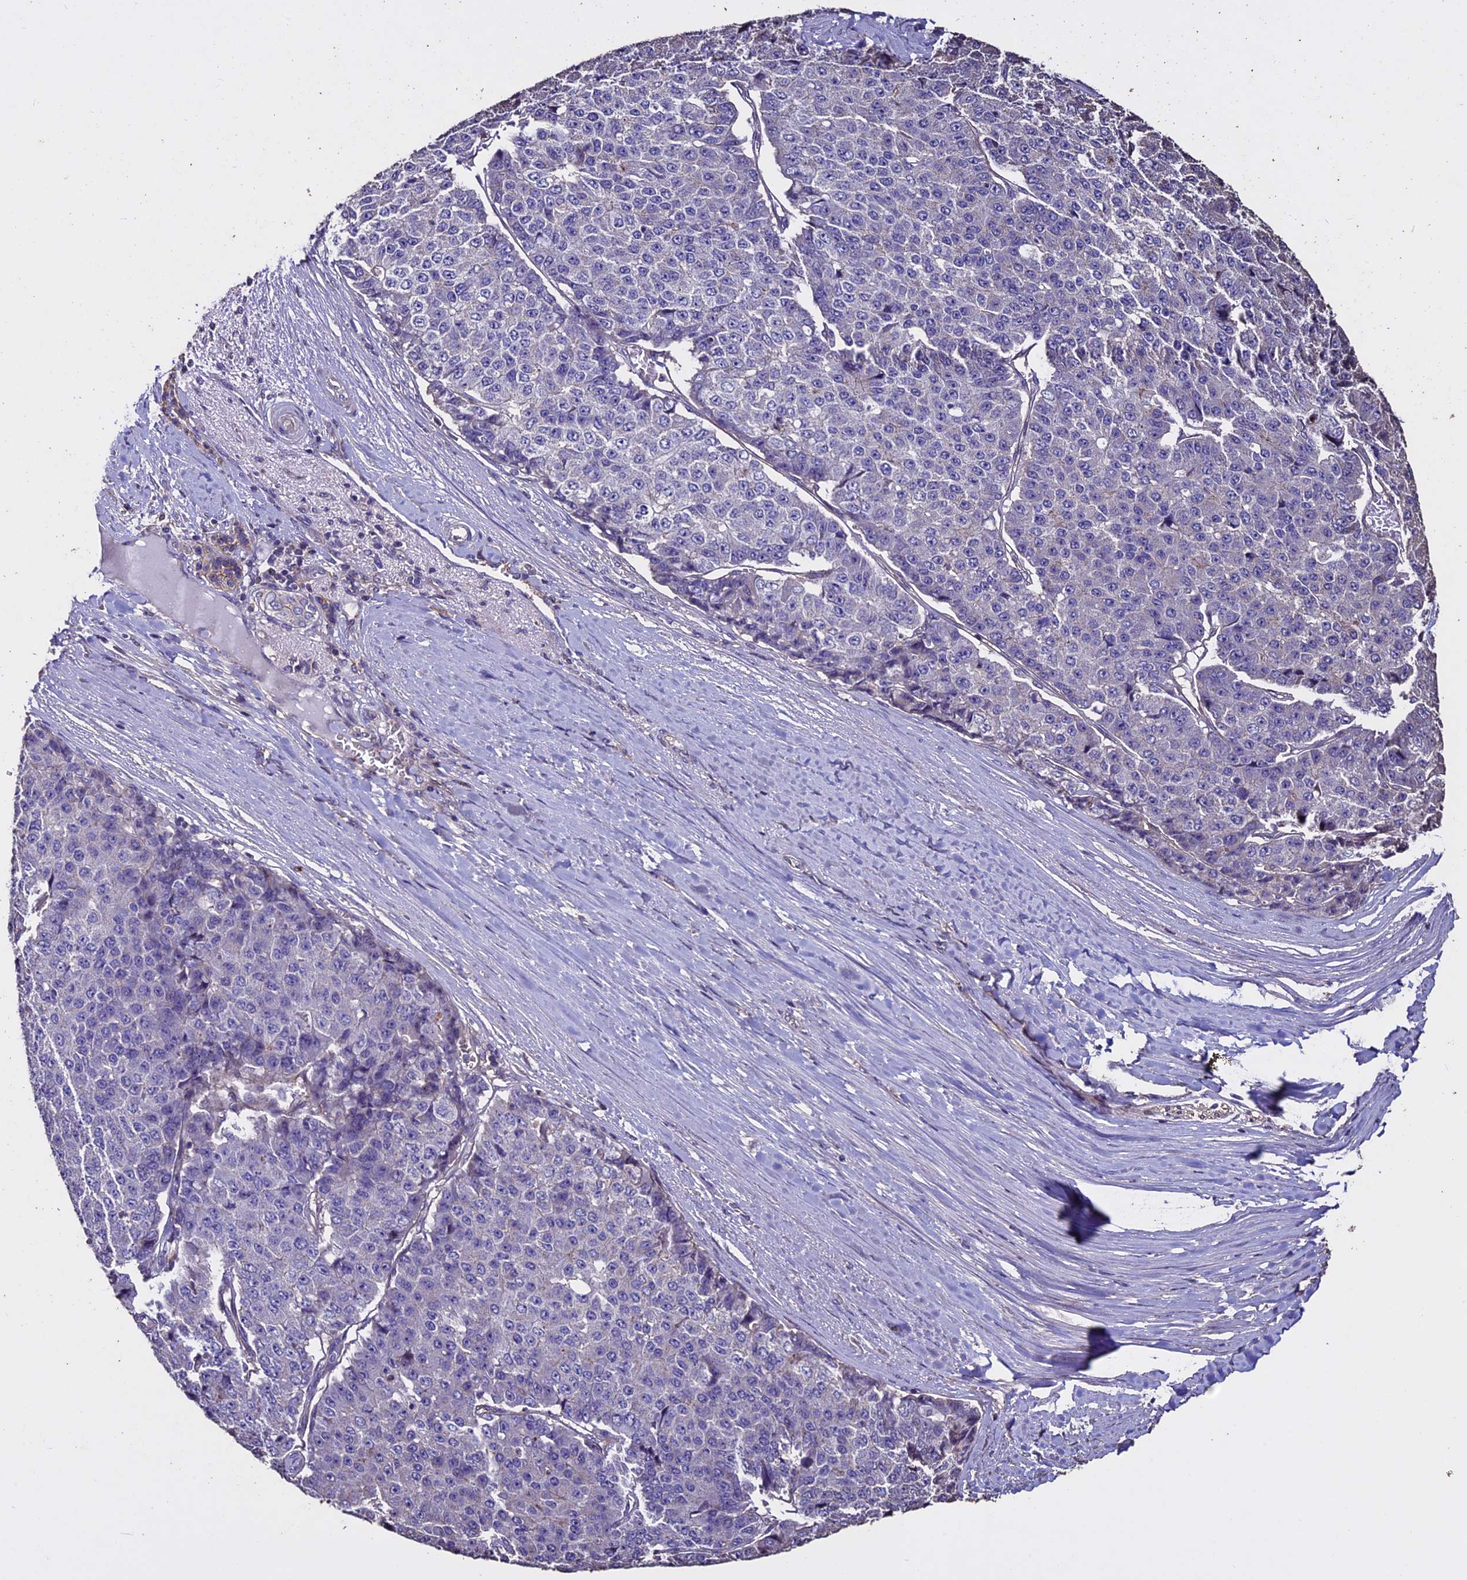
{"staining": {"intensity": "negative", "quantity": "none", "location": "none"}, "tissue": "pancreatic cancer", "cell_type": "Tumor cells", "image_type": "cancer", "snomed": [{"axis": "morphology", "description": "Adenocarcinoma, NOS"}, {"axis": "topography", "description": "Pancreas"}], "caption": "Immunohistochemical staining of human pancreatic cancer shows no significant staining in tumor cells. (Immunohistochemistry (ihc), brightfield microscopy, high magnification).", "gene": "USB1", "patient": {"sex": "male", "age": 50}}